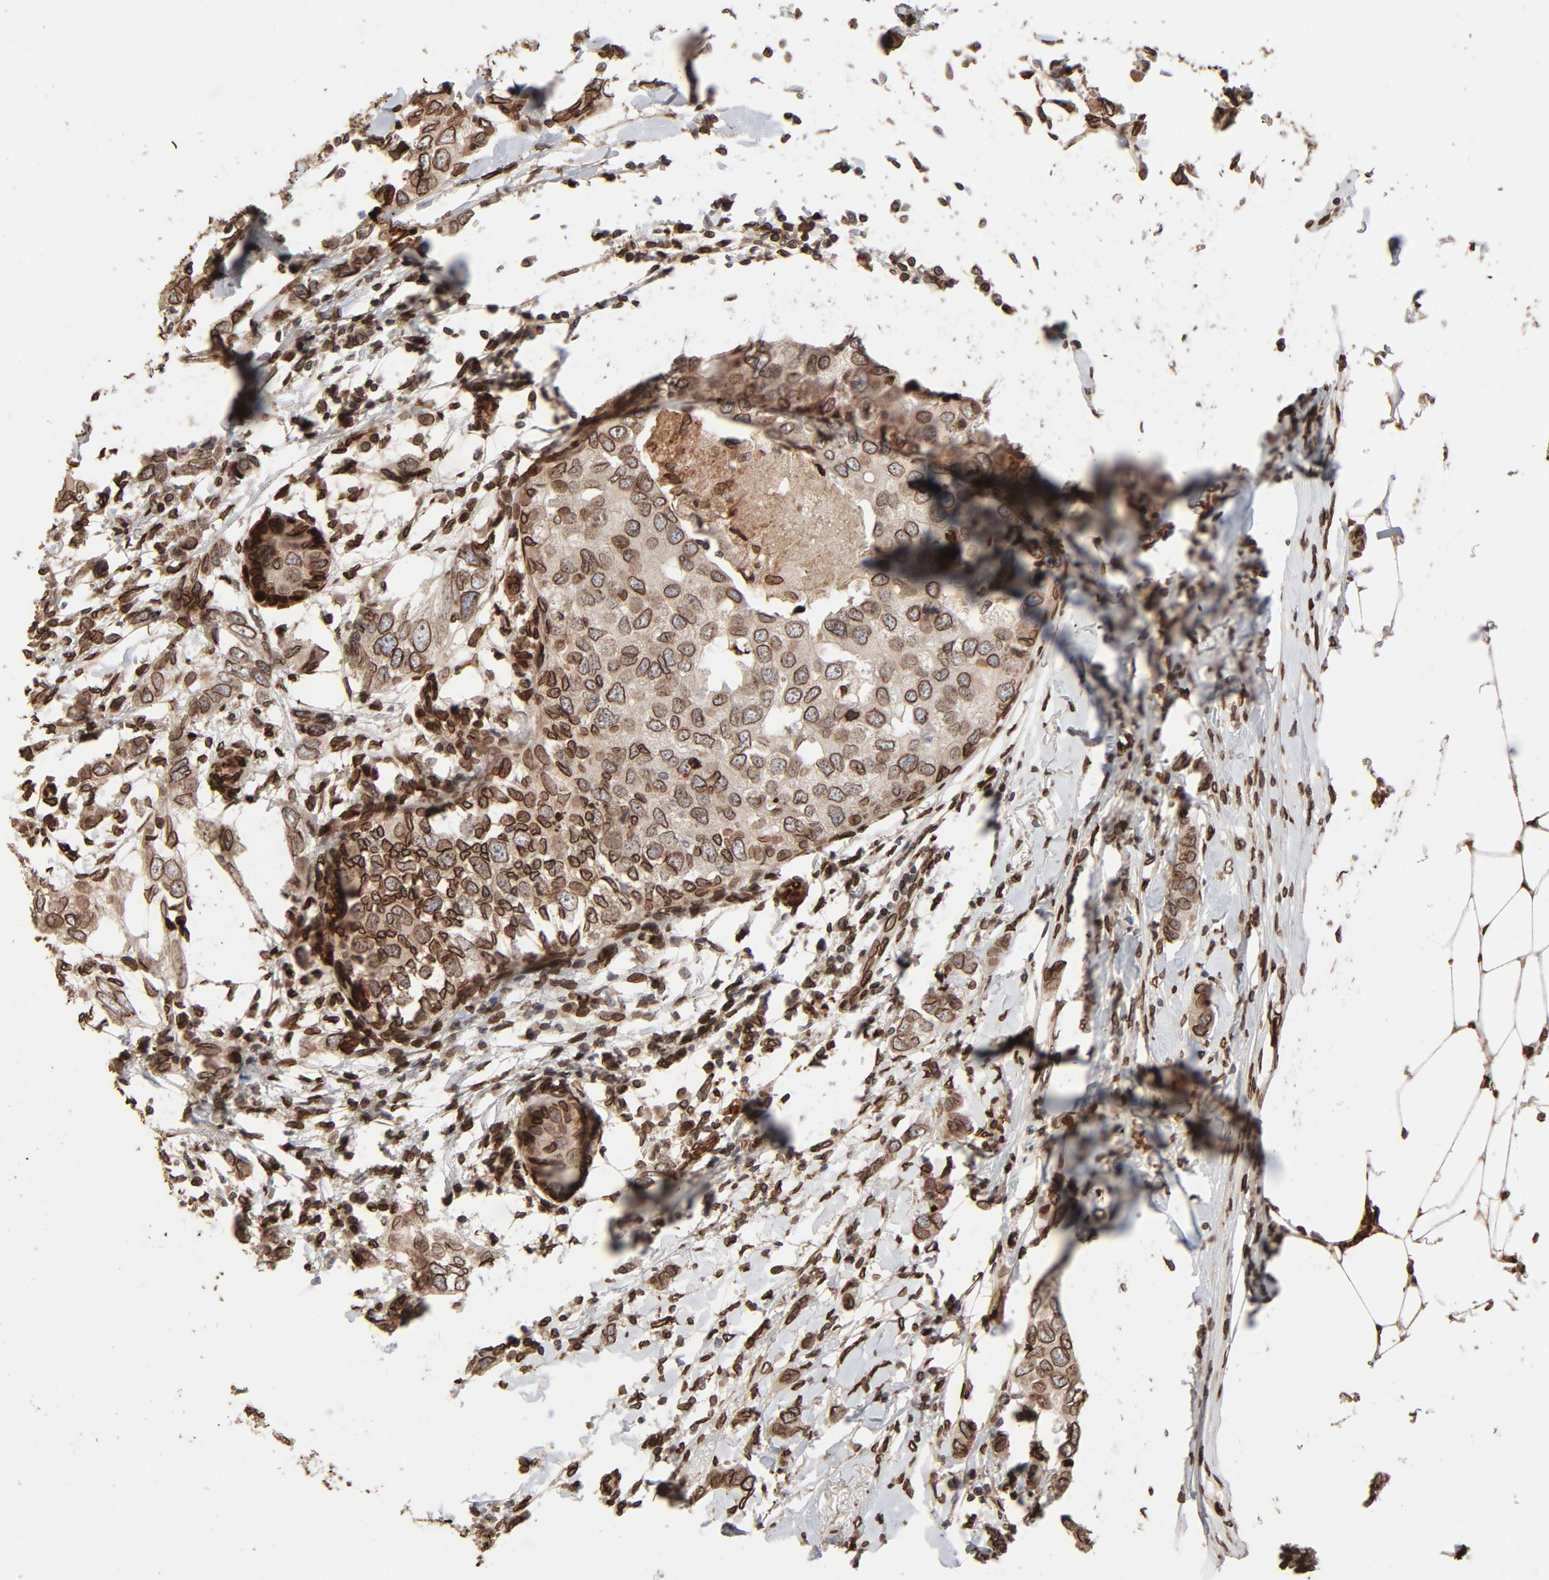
{"staining": {"intensity": "strong", "quantity": ">75%", "location": "cytoplasmic/membranous,nuclear"}, "tissue": "breast cancer", "cell_type": "Tumor cells", "image_type": "cancer", "snomed": [{"axis": "morphology", "description": "Duct carcinoma"}, {"axis": "topography", "description": "Breast"}], "caption": "Invasive ductal carcinoma (breast) tissue displays strong cytoplasmic/membranous and nuclear staining in approximately >75% of tumor cells Using DAB (3,3'-diaminobenzidine) (brown) and hematoxylin (blue) stains, captured at high magnification using brightfield microscopy.", "gene": "LMNA", "patient": {"sex": "female", "age": 50}}